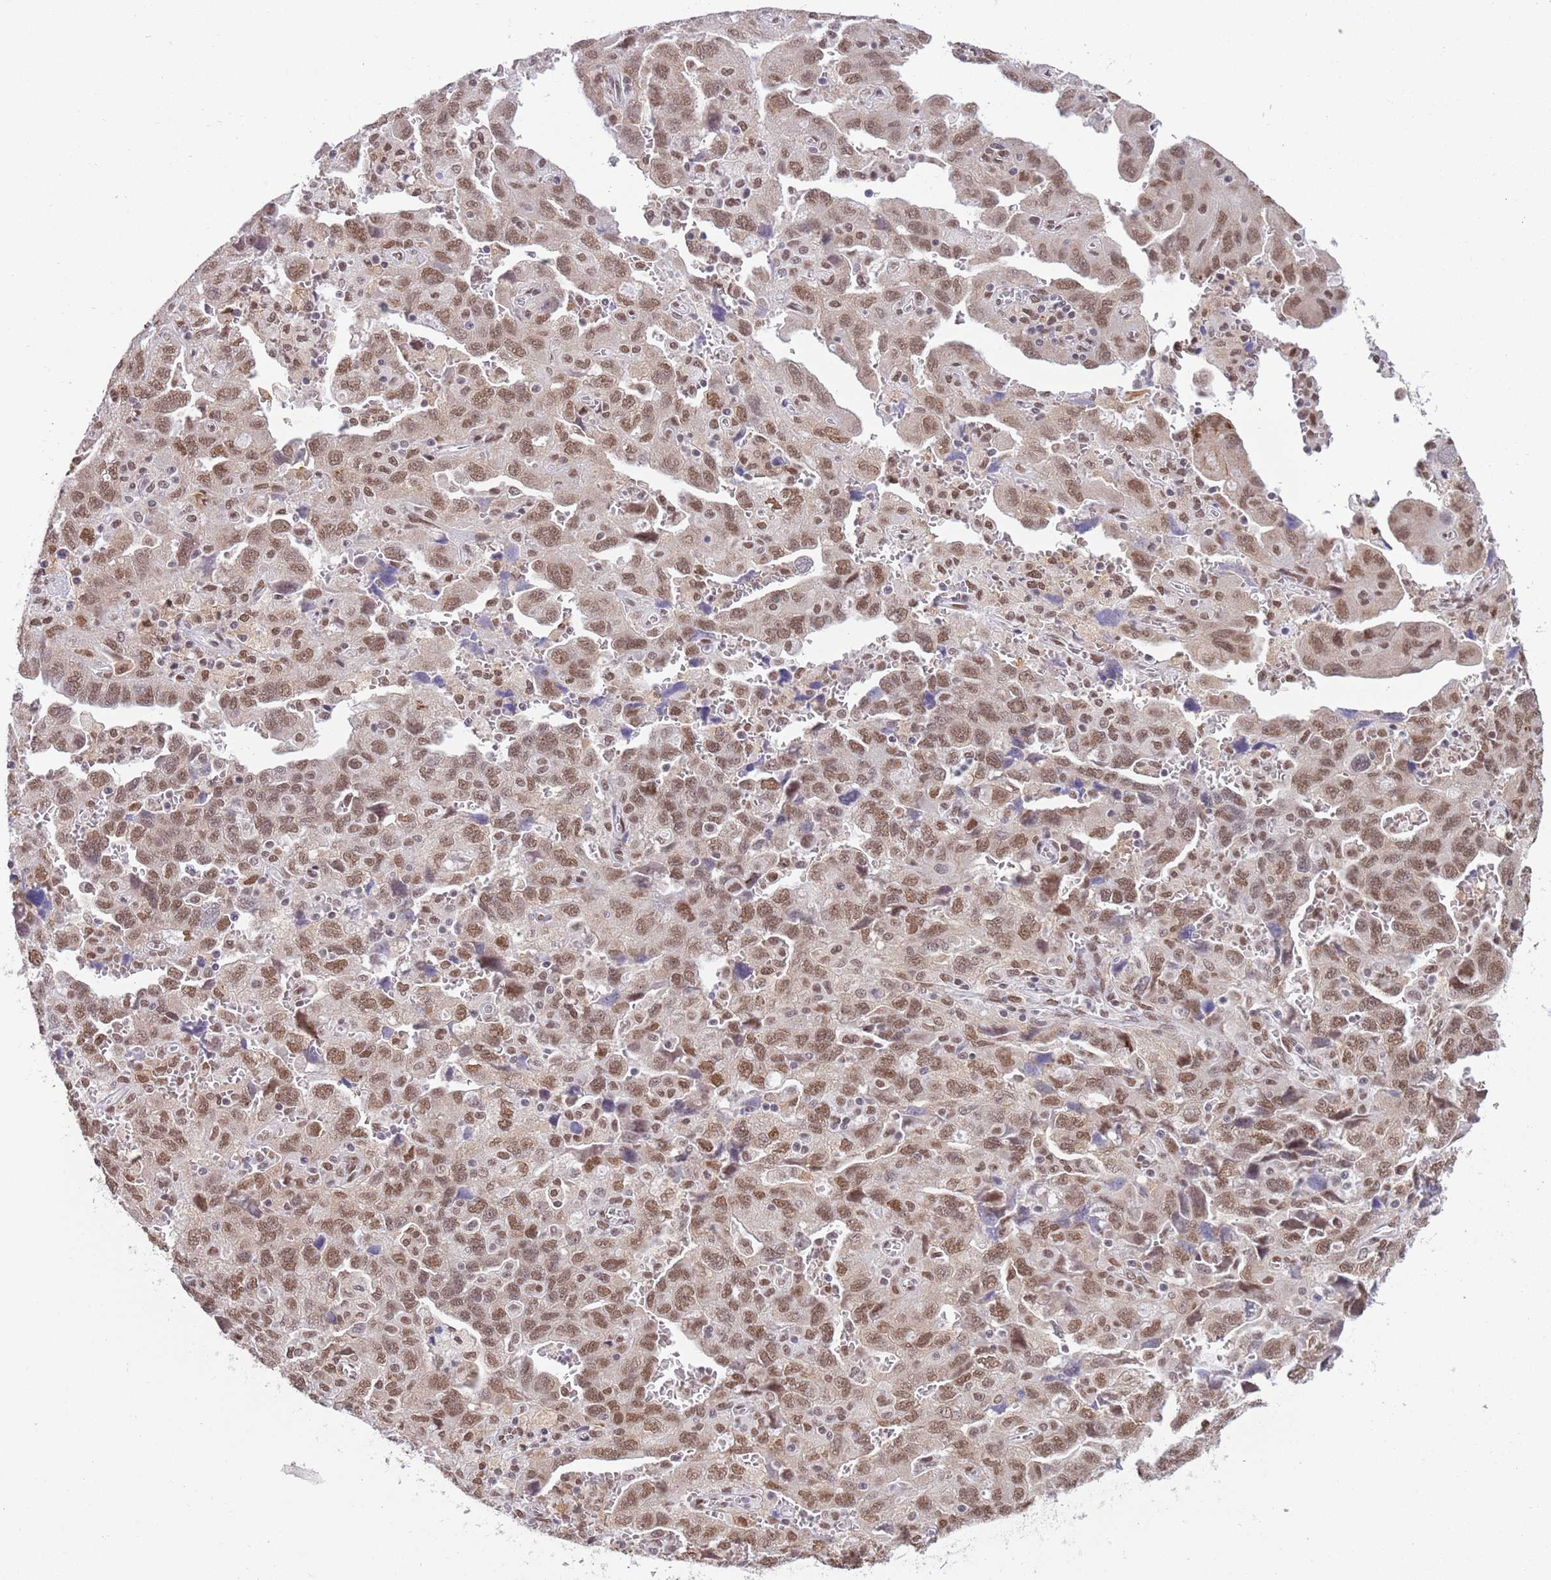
{"staining": {"intensity": "moderate", "quantity": ">75%", "location": "nuclear"}, "tissue": "ovarian cancer", "cell_type": "Tumor cells", "image_type": "cancer", "snomed": [{"axis": "morphology", "description": "Carcinoma, NOS"}, {"axis": "morphology", "description": "Cystadenocarcinoma, serous, NOS"}, {"axis": "topography", "description": "Ovary"}], "caption": "IHC image of neoplastic tissue: human ovarian serous cystadenocarcinoma stained using immunohistochemistry reveals medium levels of moderate protein expression localized specifically in the nuclear of tumor cells, appearing as a nuclear brown color.", "gene": "TRIM32", "patient": {"sex": "female", "age": 69}}